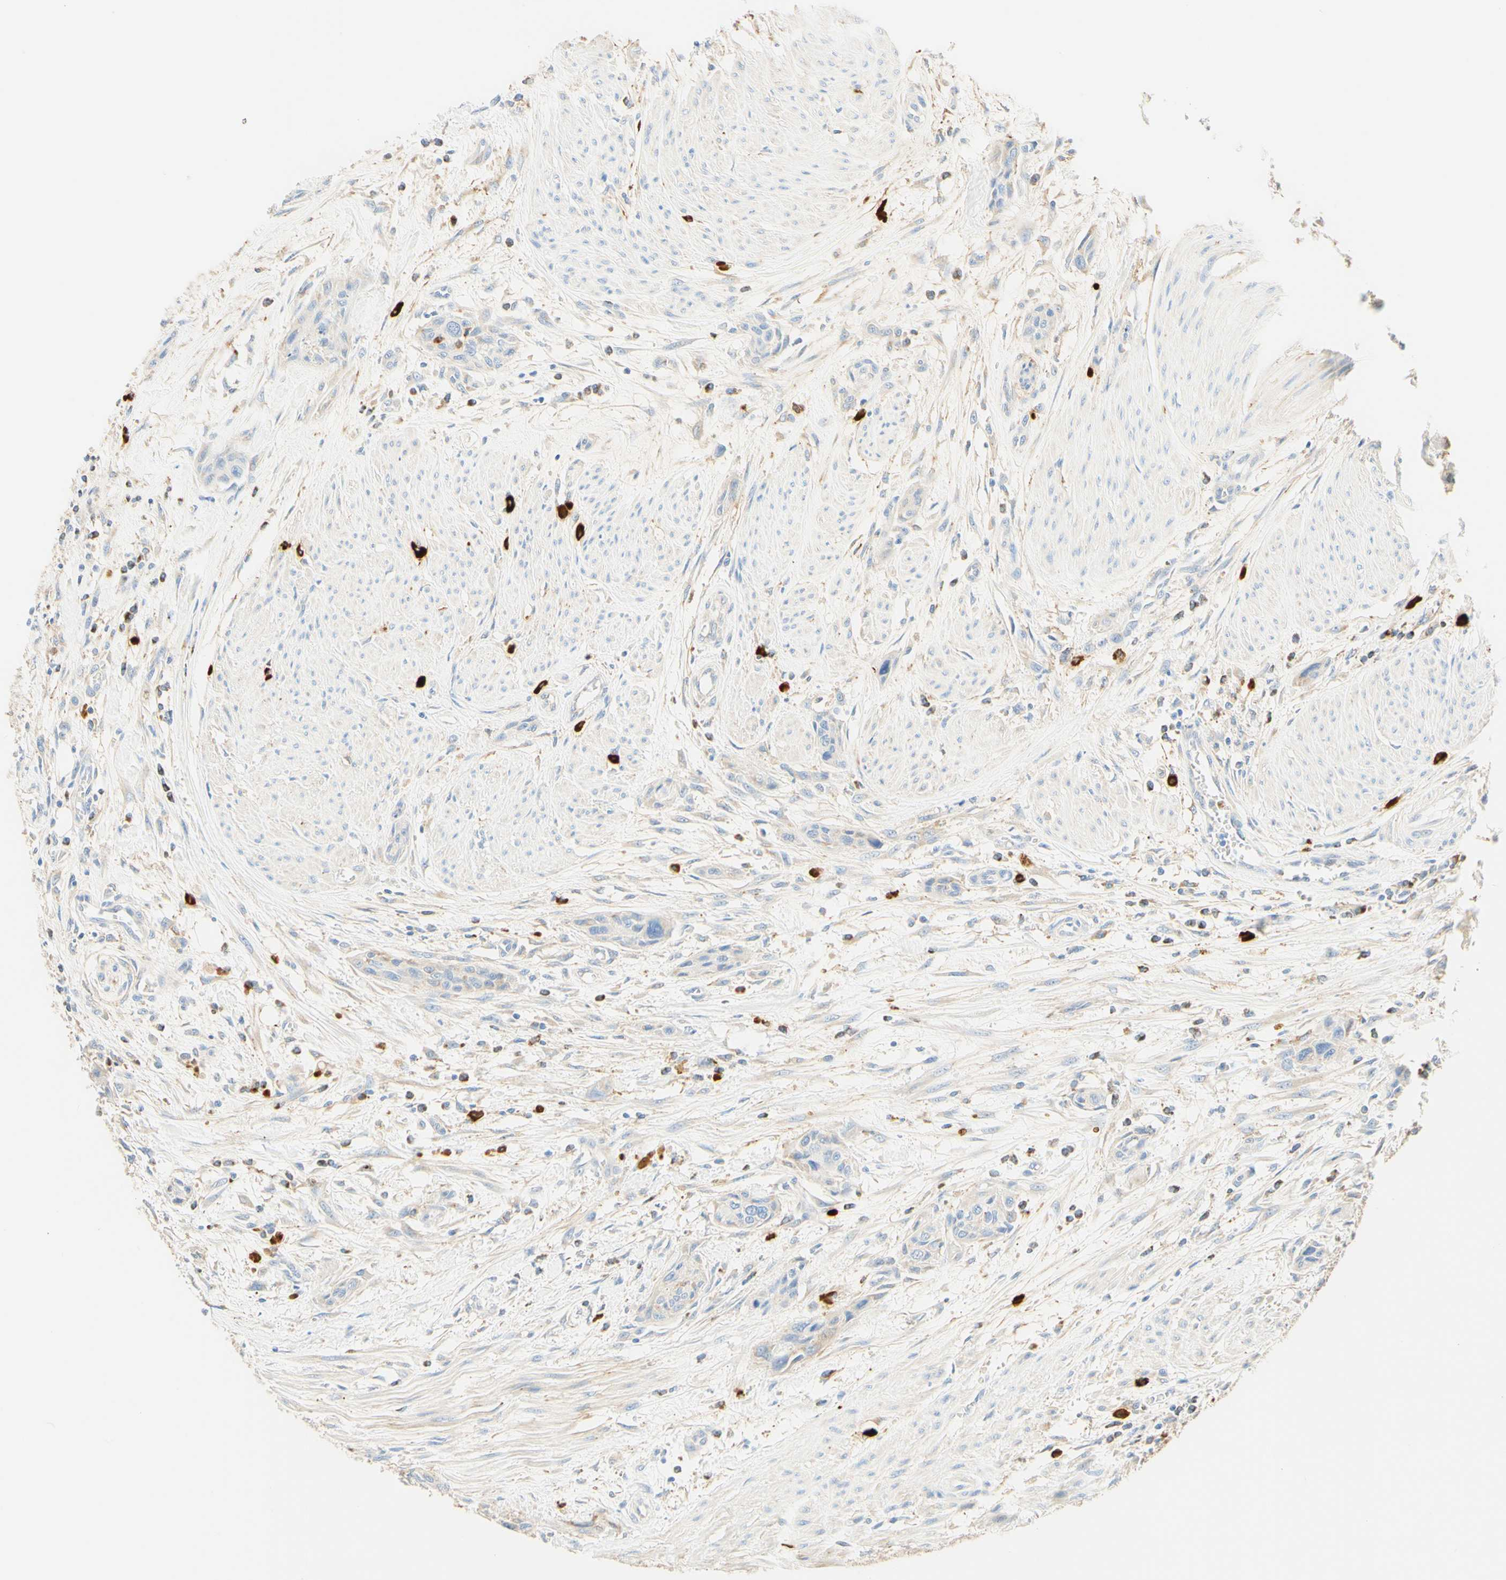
{"staining": {"intensity": "negative", "quantity": "none", "location": "none"}, "tissue": "urothelial cancer", "cell_type": "Tumor cells", "image_type": "cancer", "snomed": [{"axis": "morphology", "description": "Urothelial carcinoma, High grade"}, {"axis": "topography", "description": "Urinary bladder"}], "caption": "Tumor cells show no significant protein staining in urothelial carcinoma (high-grade). Nuclei are stained in blue.", "gene": "CD63", "patient": {"sex": "male", "age": 35}}